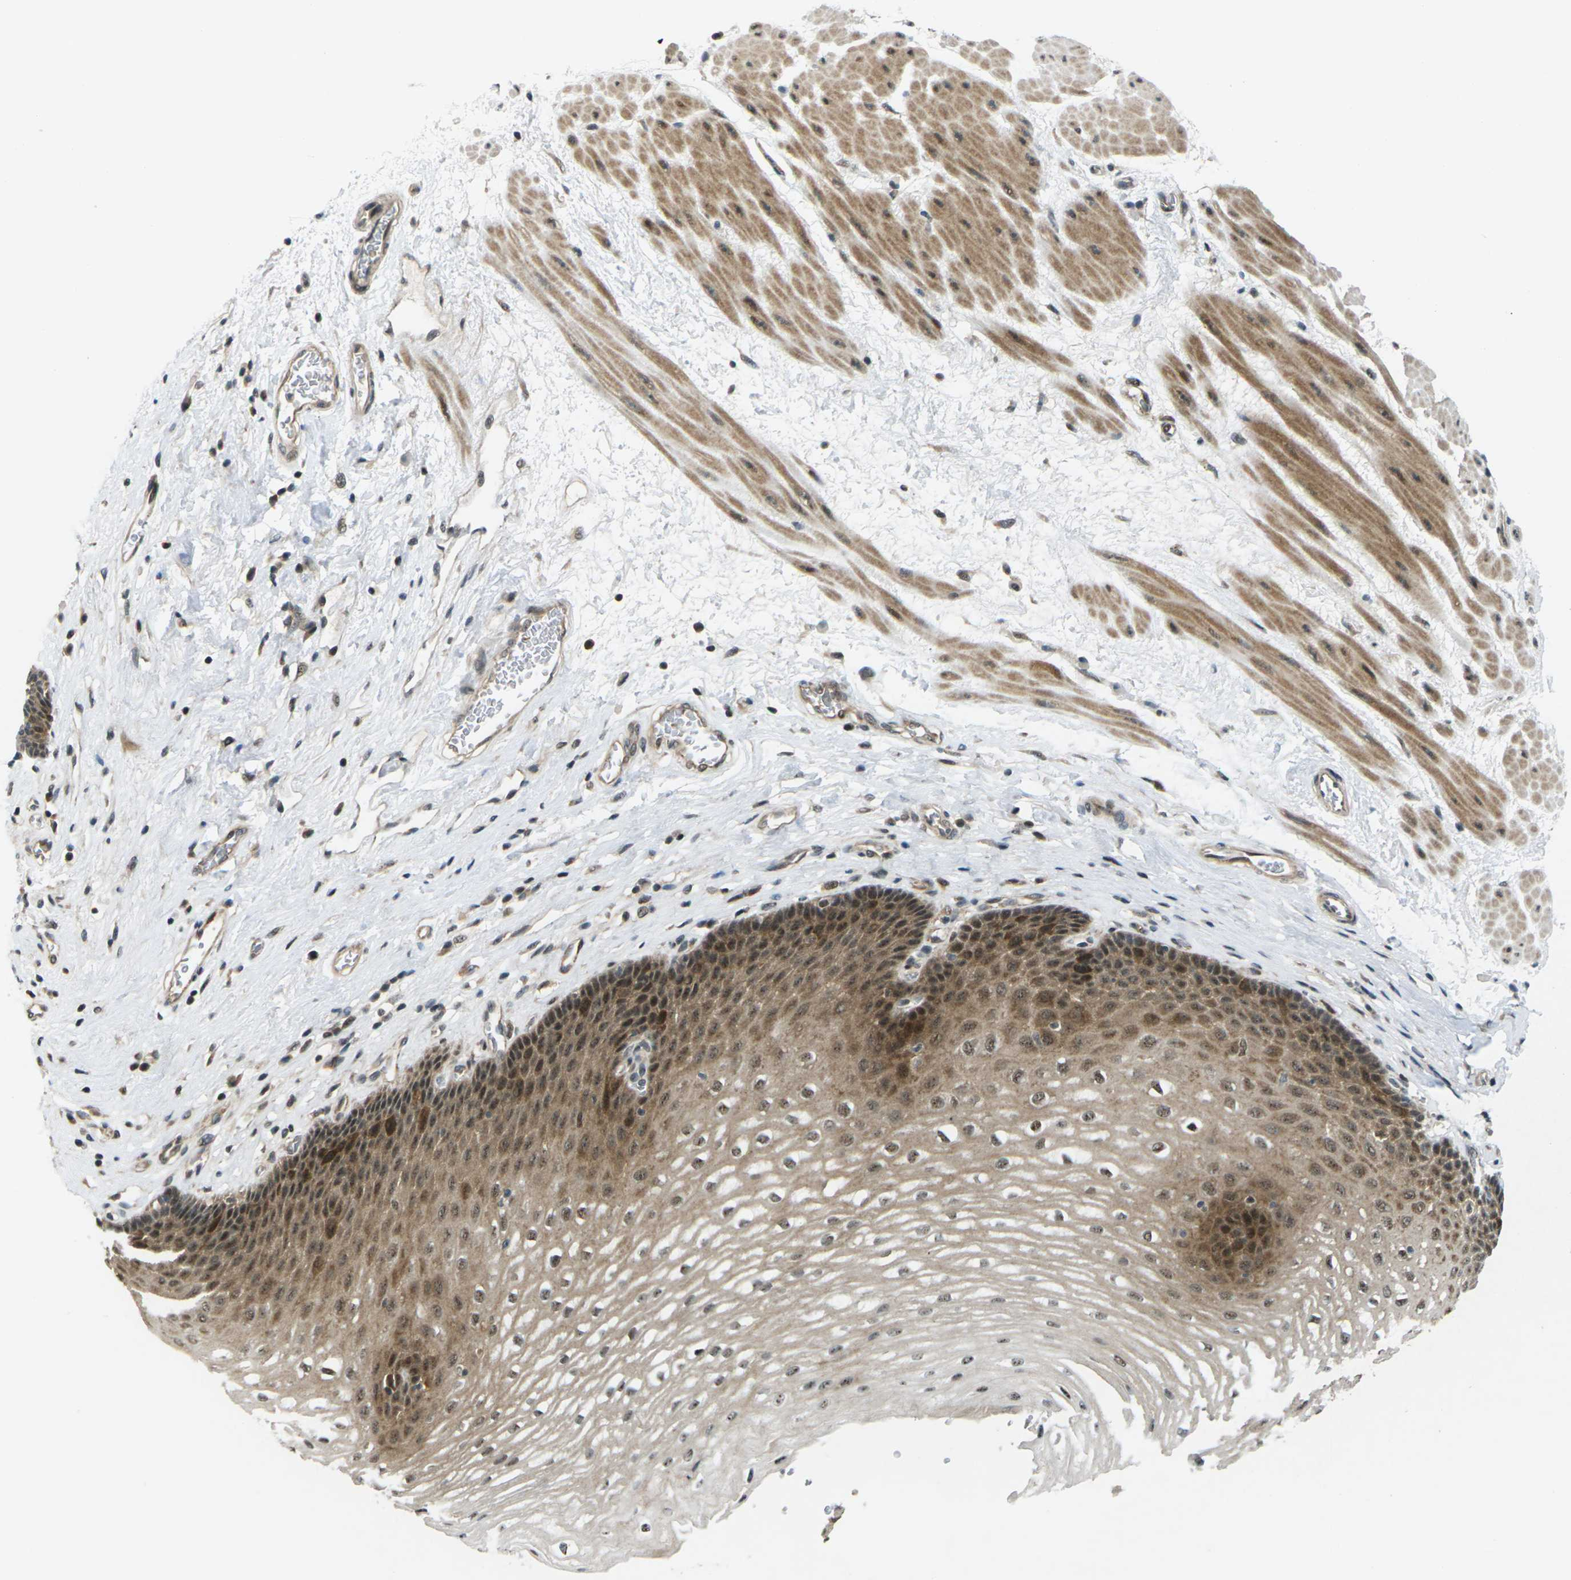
{"staining": {"intensity": "moderate", "quantity": ">75%", "location": "cytoplasmic/membranous,nuclear"}, "tissue": "esophagus", "cell_type": "Squamous epithelial cells", "image_type": "normal", "snomed": [{"axis": "morphology", "description": "Normal tissue, NOS"}, {"axis": "topography", "description": "Esophagus"}], "caption": "DAB (3,3'-diaminobenzidine) immunohistochemical staining of unremarkable esophagus demonstrates moderate cytoplasmic/membranous,nuclear protein staining in approximately >75% of squamous epithelial cells.", "gene": "UBE2S", "patient": {"sex": "male", "age": 48}}